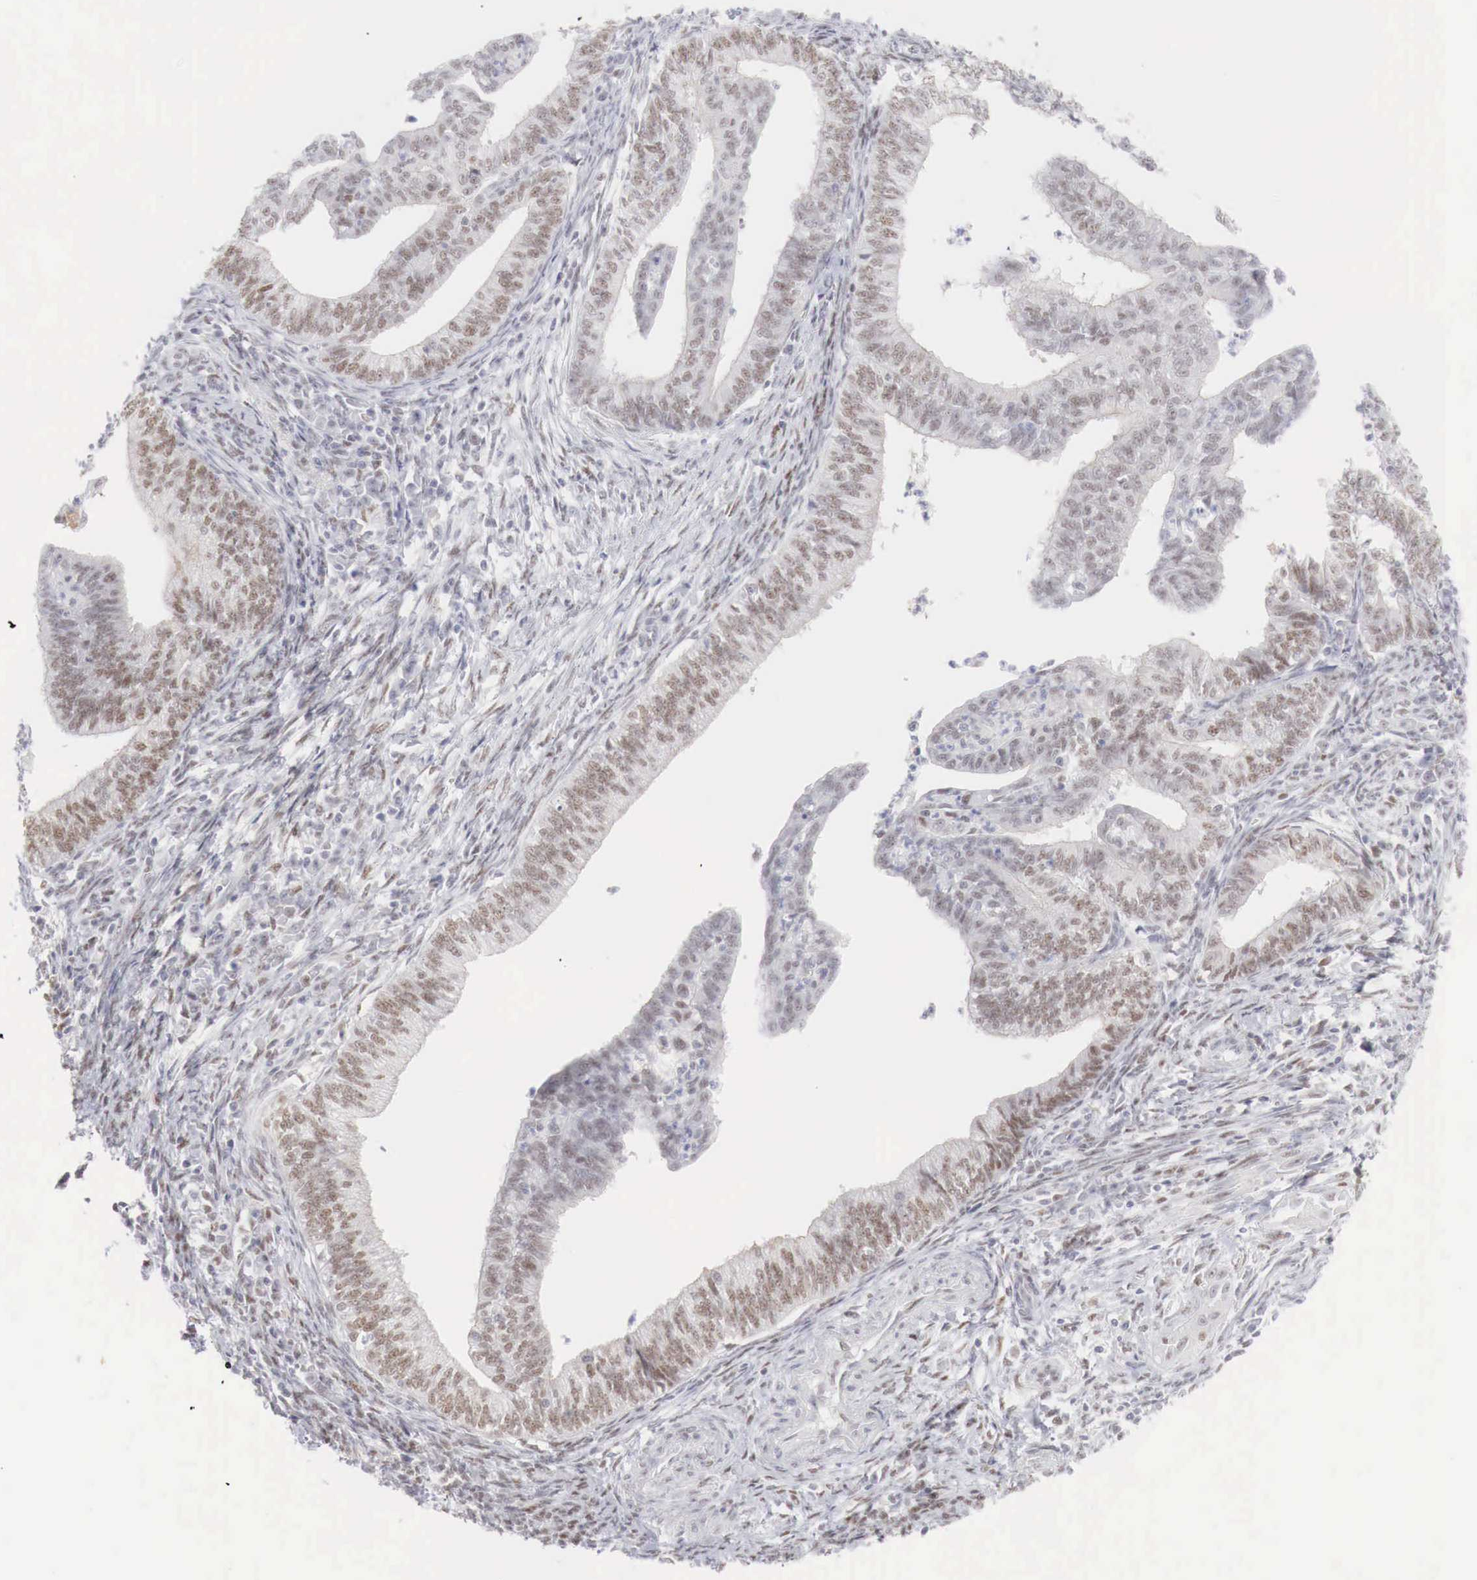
{"staining": {"intensity": "moderate", "quantity": ">75%", "location": "nuclear"}, "tissue": "endometrial cancer", "cell_type": "Tumor cells", "image_type": "cancer", "snomed": [{"axis": "morphology", "description": "Adenocarcinoma, NOS"}, {"axis": "topography", "description": "Endometrium"}], "caption": "Immunohistochemical staining of human endometrial cancer (adenocarcinoma) displays moderate nuclear protein positivity in about >75% of tumor cells. (DAB = brown stain, brightfield microscopy at high magnification).", "gene": "FOXP2", "patient": {"sex": "female", "age": 66}}